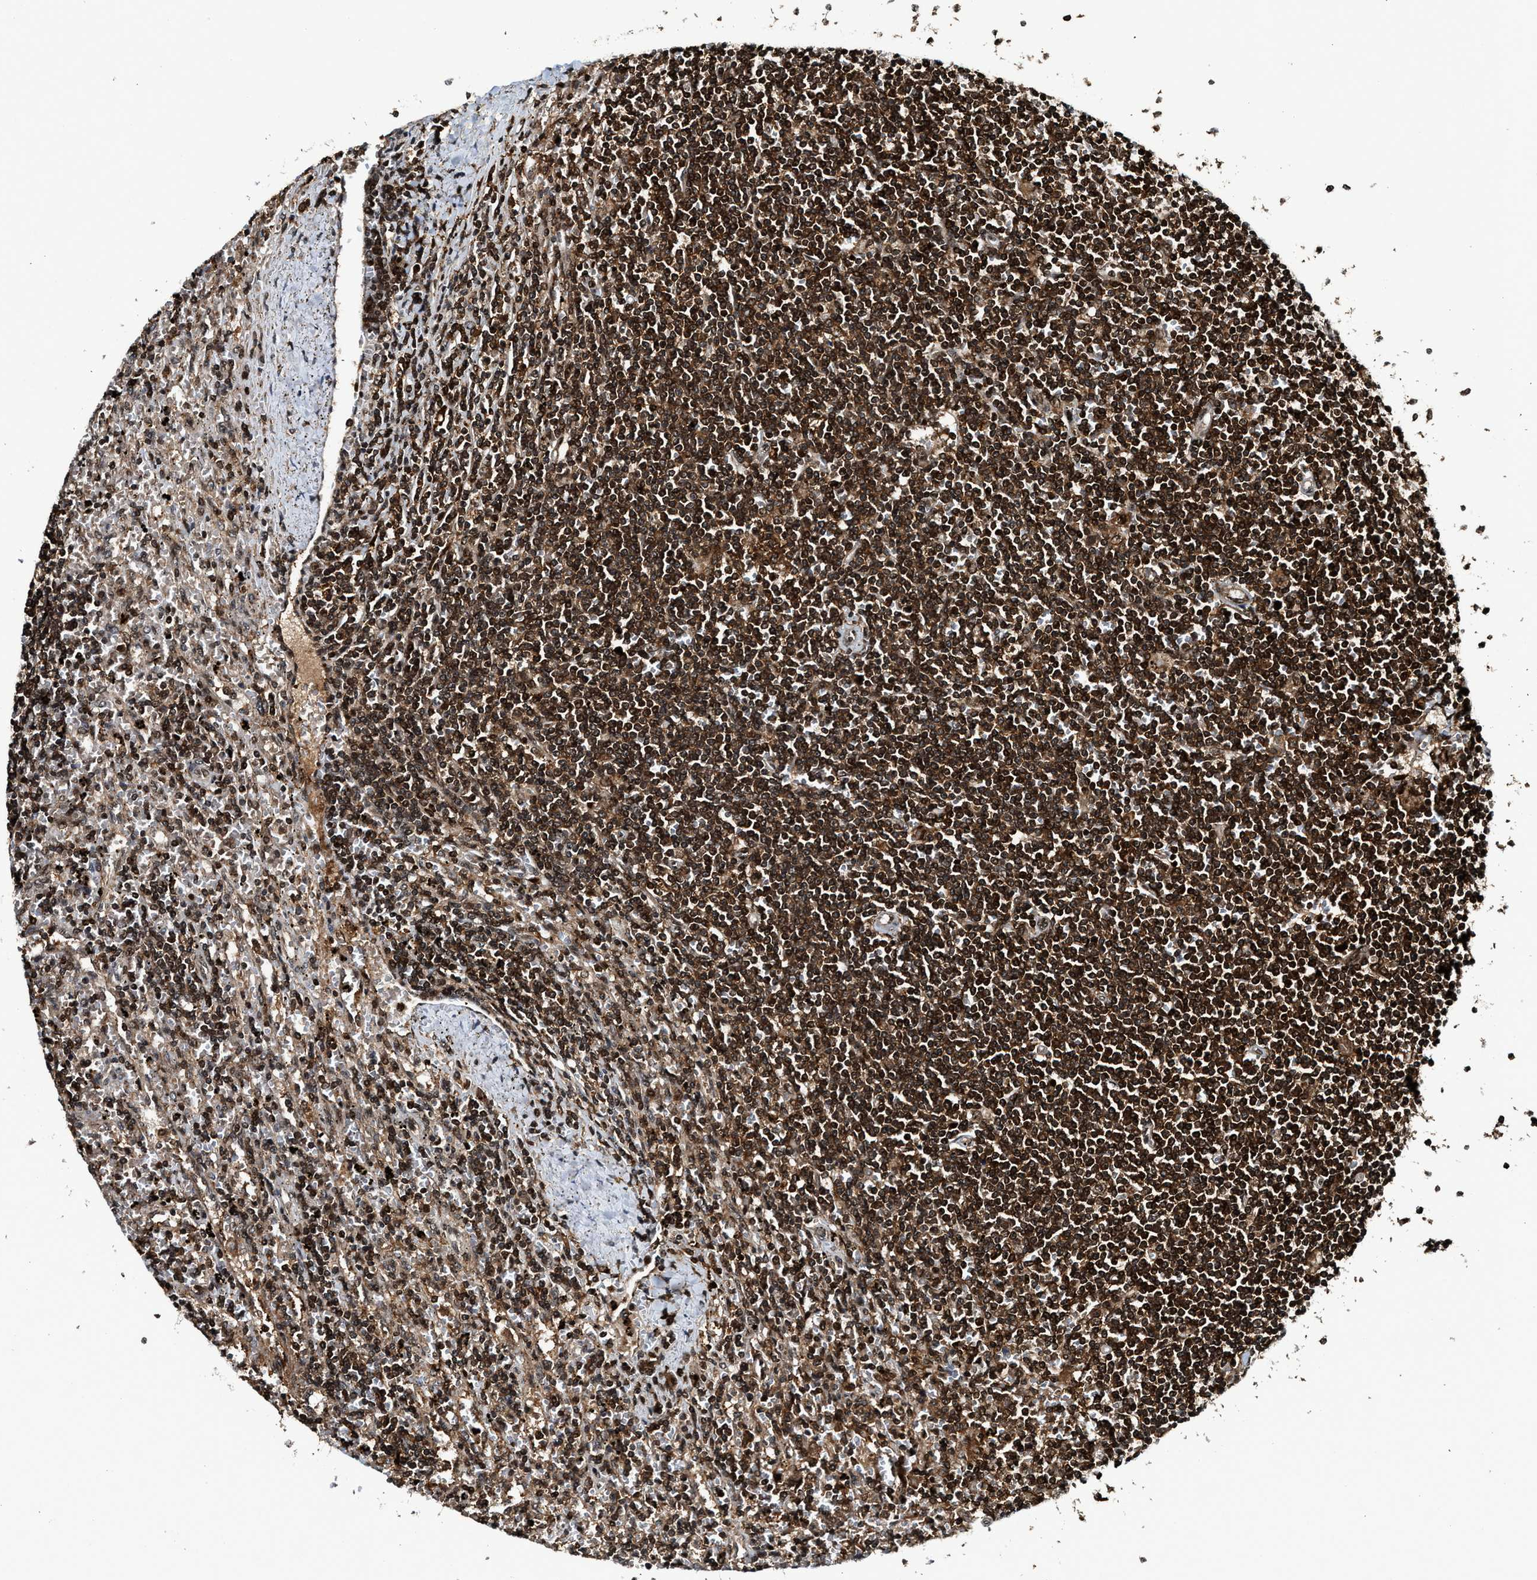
{"staining": {"intensity": "strong", "quantity": ">75%", "location": "cytoplasmic/membranous,nuclear"}, "tissue": "lymphoma", "cell_type": "Tumor cells", "image_type": "cancer", "snomed": [{"axis": "morphology", "description": "Malignant lymphoma, non-Hodgkin's type, Low grade"}, {"axis": "topography", "description": "Spleen"}], "caption": "A histopathology image showing strong cytoplasmic/membranous and nuclear staining in approximately >75% of tumor cells in malignant lymphoma, non-Hodgkin's type (low-grade), as visualized by brown immunohistochemical staining.", "gene": "MDM2", "patient": {"sex": "male", "age": 76}}